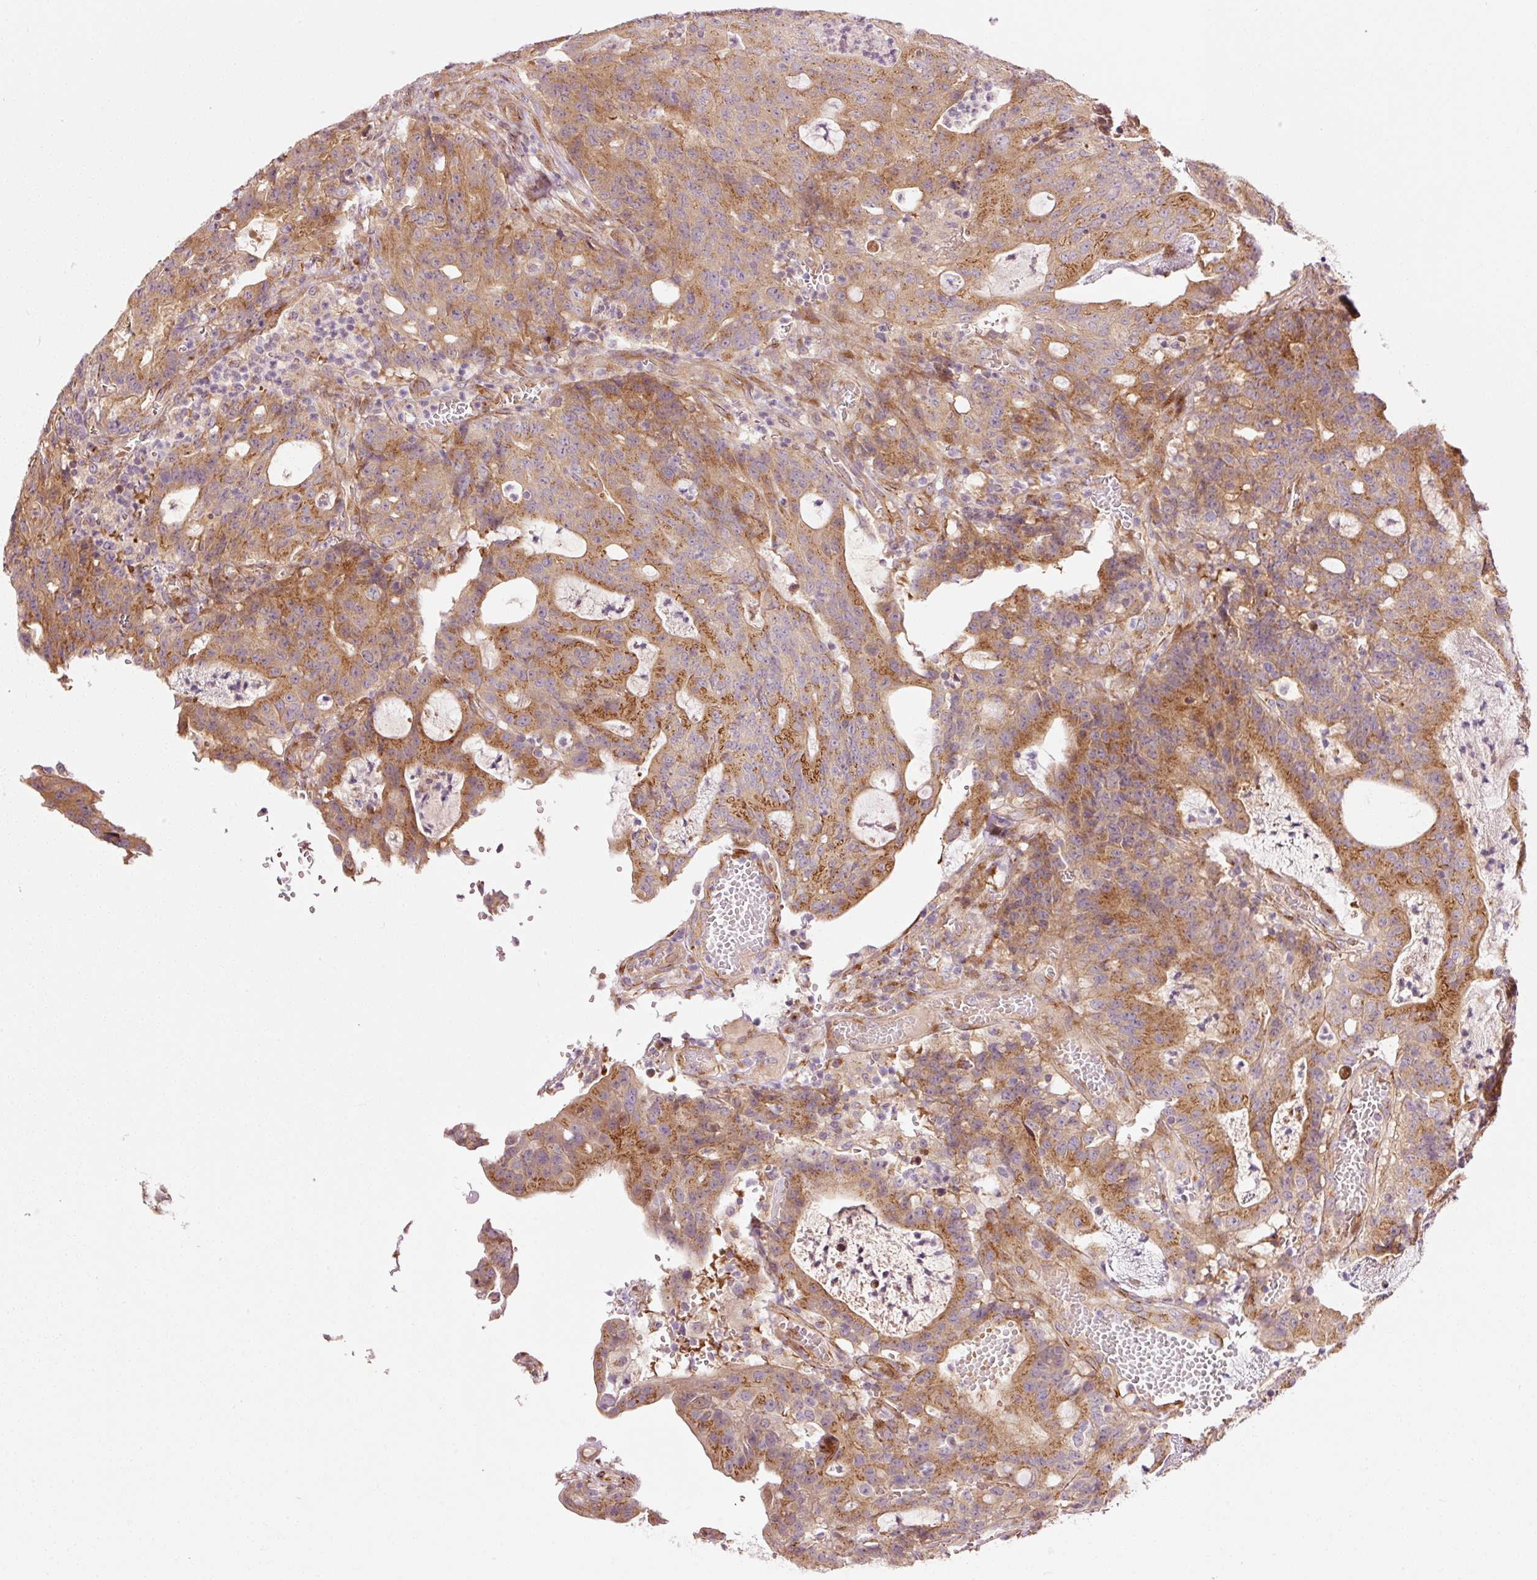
{"staining": {"intensity": "moderate", "quantity": ">75%", "location": "cytoplasmic/membranous"}, "tissue": "colorectal cancer", "cell_type": "Tumor cells", "image_type": "cancer", "snomed": [{"axis": "morphology", "description": "Adenocarcinoma, NOS"}, {"axis": "topography", "description": "Colon"}], "caption": "Immunohistochemistry (IHC) micrograph of neoplastic tissue: colorectal cancer (adenocarcinoma) stained using immunohistochemistry demonstrates medium levels of moderate protein expression localized specifically in the cytoplasmic/membranous of tumor cells, appearing as a cytoplasmic/membranous brown color.", "gene": "PPP1R14B", "patient": {"sex": "male", "age": 83}}